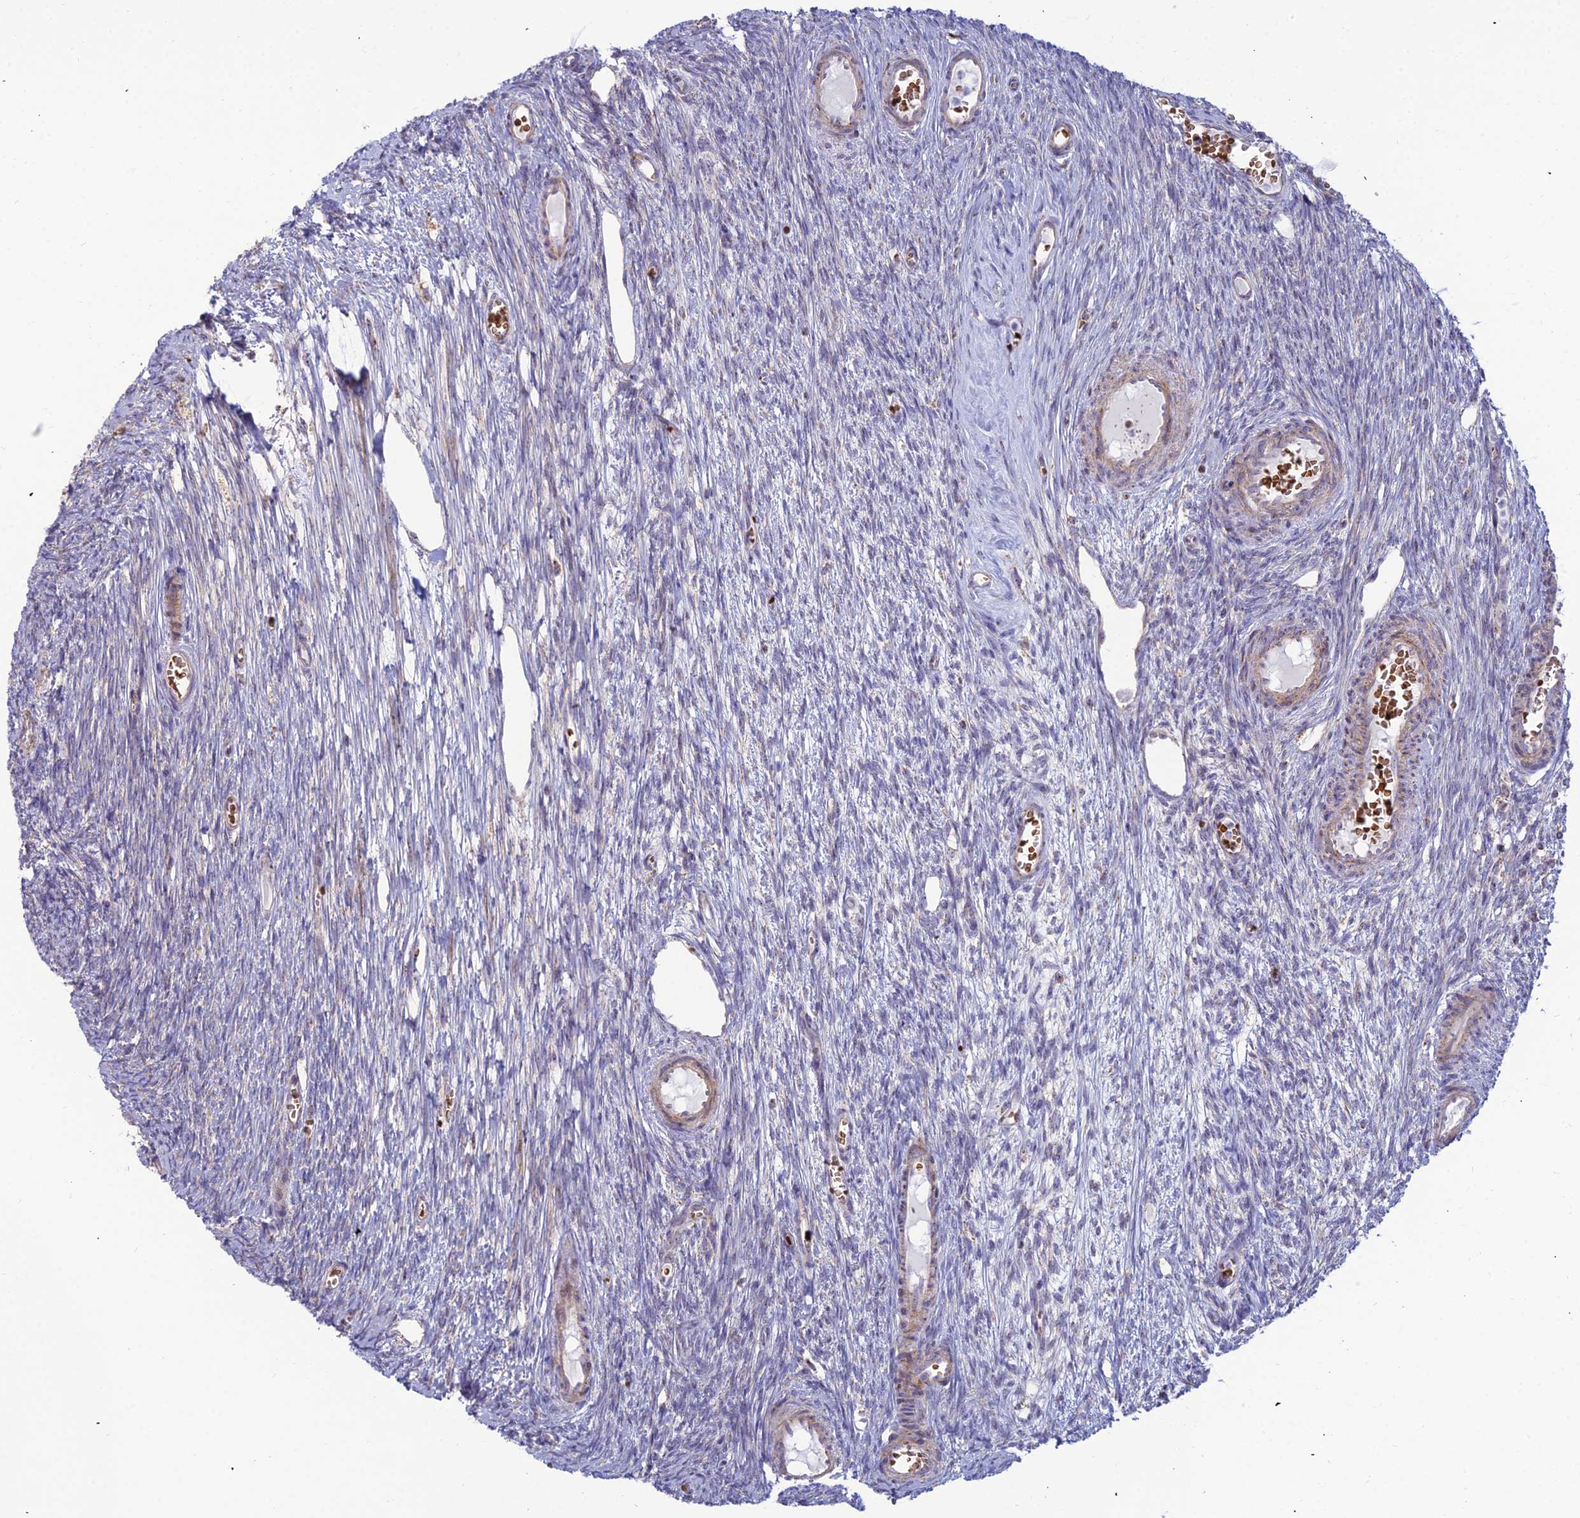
{"staining": {"intensity": "moderate", "quantity": ">75%", "location": "cytoplasmic/membranous"}, "tissue": "ovary", "cell_type": "Follicle cells", "image_type": "normal", "snomed": [{"axis": "morphology", "description": "Normal tissue, NOS"}, {"axis": "topography", "description": "Ovary"}], "caption": "Immunohistochemical staining of normal ovary displays >75% levels of moderate cytoplasmic/membranous protein staining in approximately >75% of follicle cells.", "gene": "SLC35F4", "patient": {"sex": "female", "age": 44}}